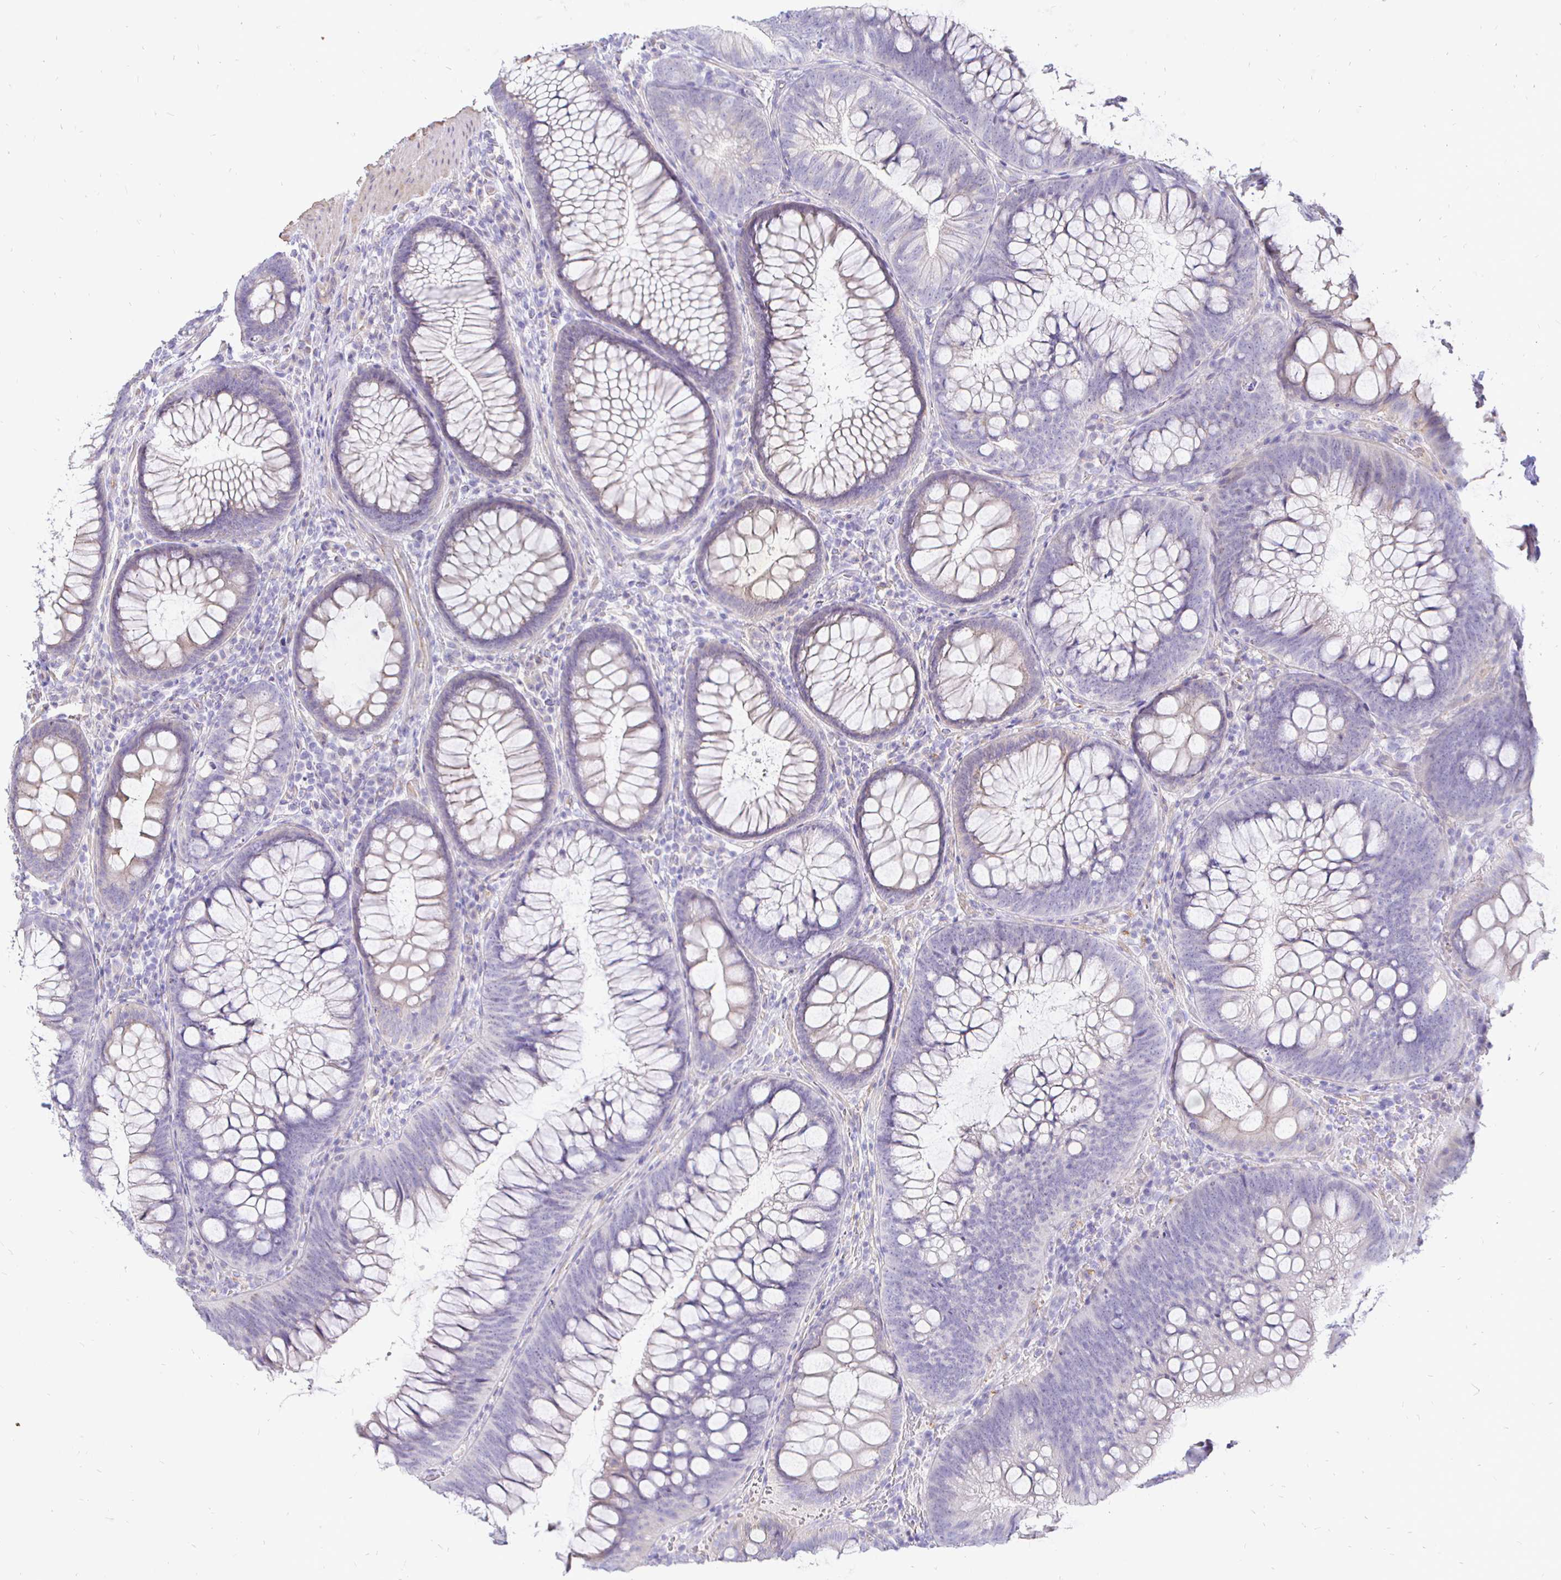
{"staining": {"intensity": "weak", "quantity": "<25%", "location": "cytoplasmic/membranous"}, "tissue": "colon", "cell_type": "Endothelial cells", "image_type": "normal", "snomed": [{"axis": "morphology", "description": "Normal tissue, NOS"}, {"axis": "morphology", "description": "Adenoma, NOS"}, {"axis": "topography", "description": "Soft tissue"}, {"axis": "topography", "description": "Colon"}], "caption": "High power microscopy image of an immunohistochemistry image of unremarkable colon, revealing no significant positivity in endothelial cells.", "gene": "NECAB1", "patient": {"sex": "male", "age": 47}}